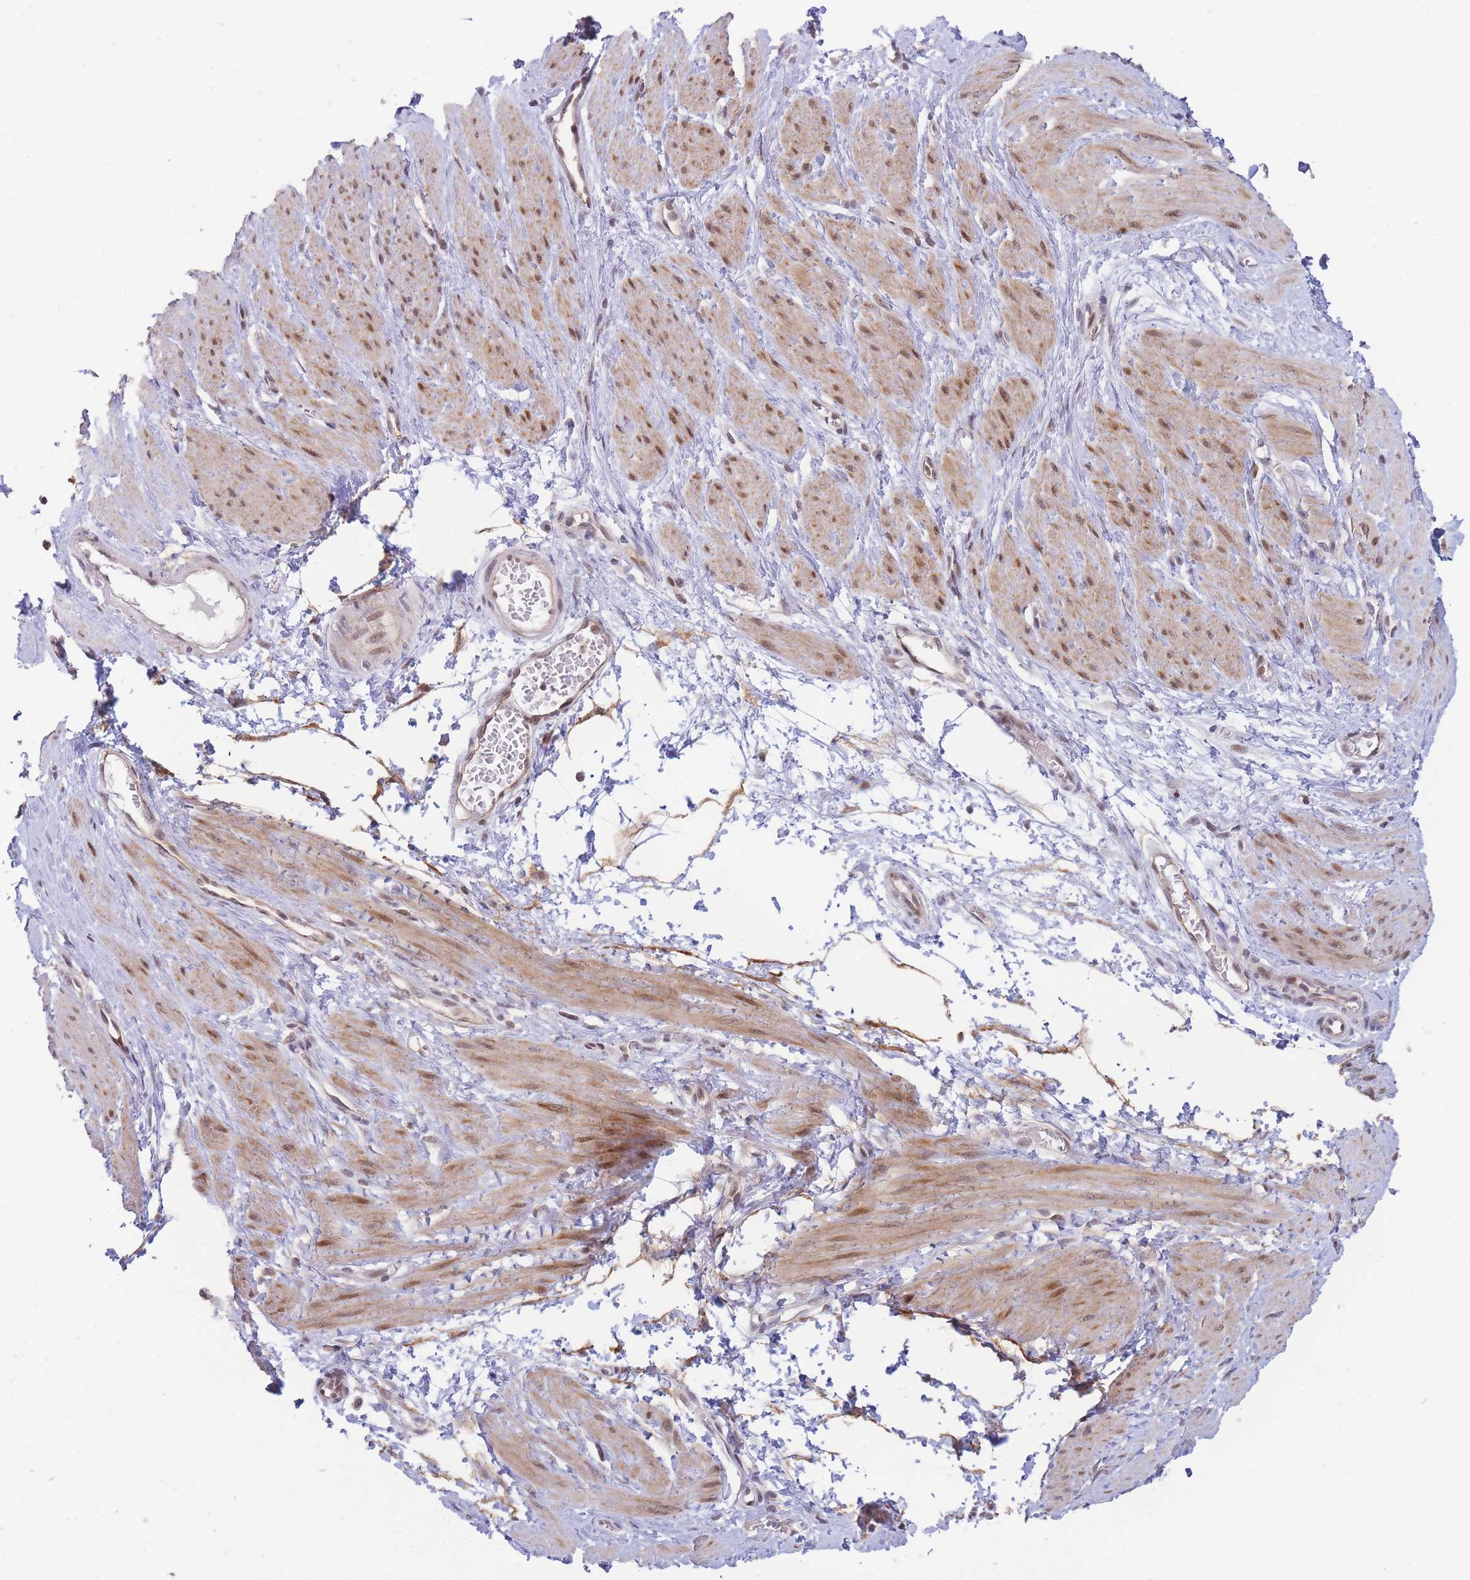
{"staining": {"intensity": "moderate", "quantity": ">75%", "location": "cytoplasmic/membranous,nuclear"}, "tissue": "smooth muscle", "cell_type": "Smooth muscle cells", "image_type": "normal", "snomed": [{"axis": "morphology", "description": "Normal tissue, NOS"}, {"axis": "topography", "description": "Smooth muscle"}, {"axis": "topography", "description": "Uterus"}], "caption": "Brown immunohistochemical staining in normal smooth muscle exhibits moderate cytoplasmic/membranous,nuclear expression in approximately >75% of smooth muscle cells. Immunohistochemistry stains the protein of interest in brown and the nuclei are stained blue.", "gene": "BOD1L1", "patient": {"sex": "female", "age": 39}}